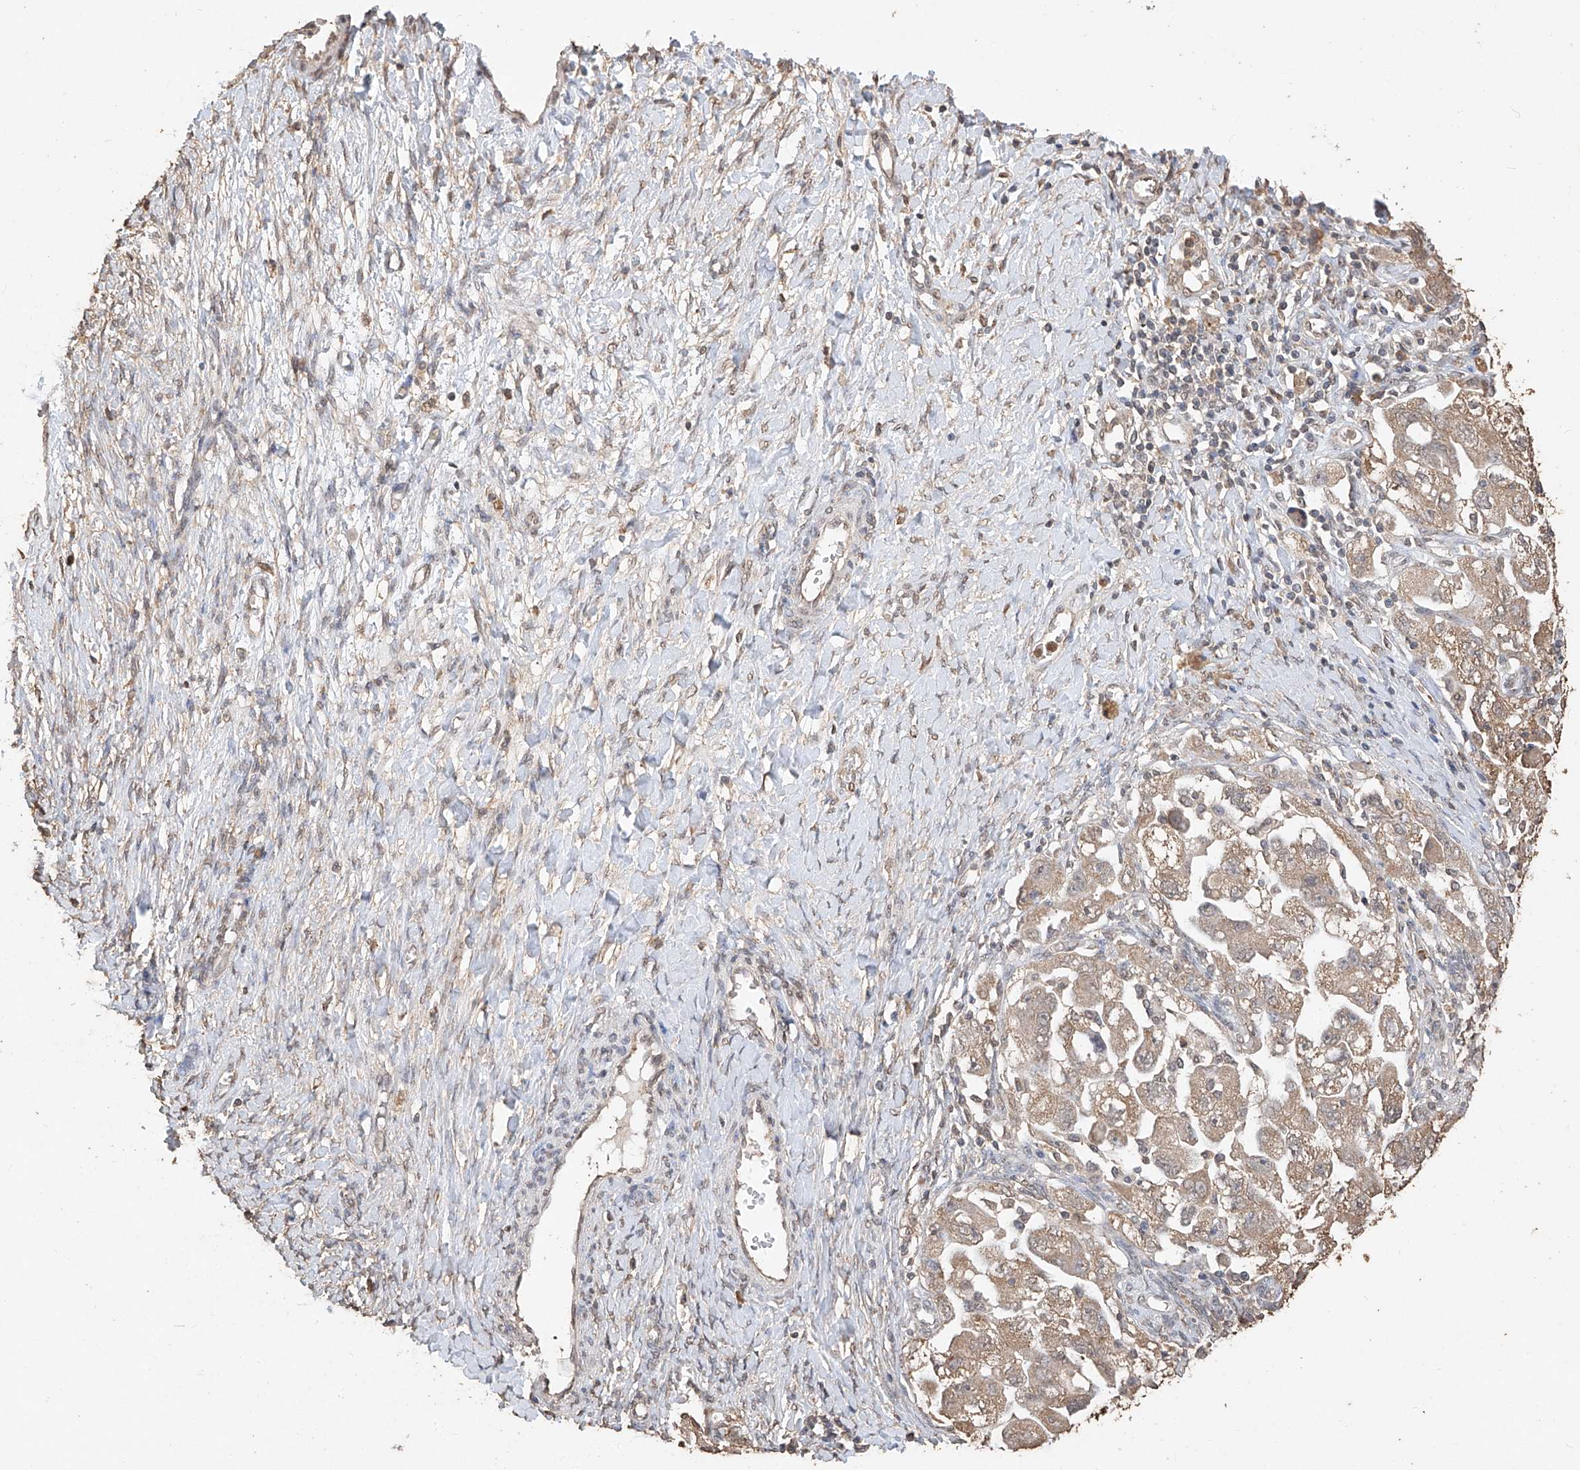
{"staining": {"intensity": "moderate", "quantity": ">75%", "location": "cytoplasmic/membranous"}, "tissue": "ovarian cancer", "cell_type": "Tumor cells", "image_type": "cancer", "snomed": [{"axis": "morphology", "description": "Carcinoma, NOS"}, {"axis": "morphology", "description": "Cystadenocarcinoma, serous, NOS"}, {"axis": "topography", "description": "Ovary"}], "caption": "The histopathology image displays a brown stain indicating the presence of a protein in the cytoplasmic/membranous of tumor cells in serous cystadenocarcinoma (ovarian).", "gene": "ELOVL1", "patient": {"sex": "female", "age": 69}}